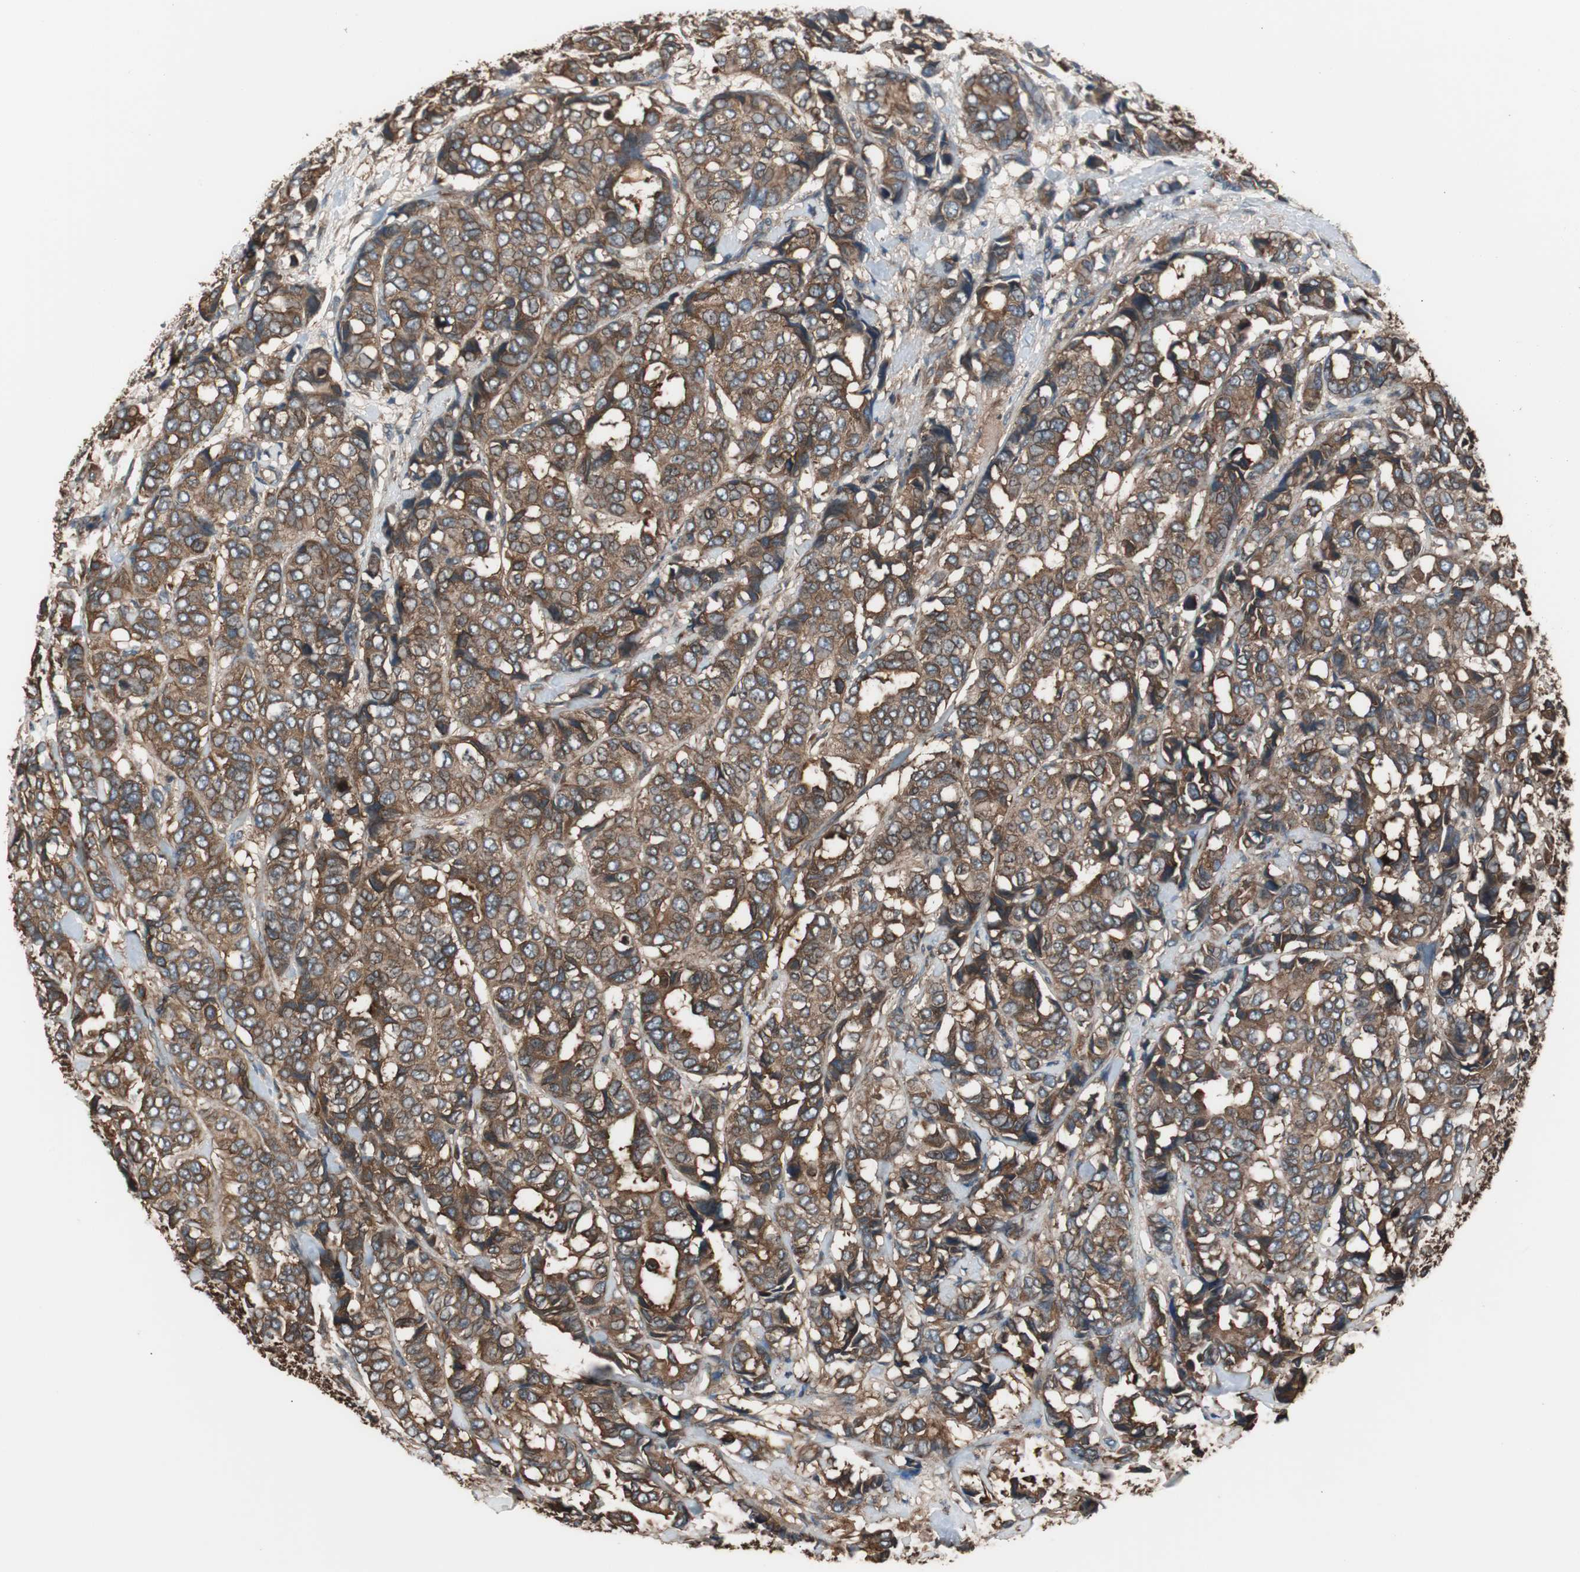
{"staining": {"intensity": "moderate", "quantity": ">75%", "location": "cytoplasmic/membranous"}, "tissue": "breast cancer", "cell_type": "Tumor cells", "image_type": "cancer", "snomed": [{"axis": "morphology", "description": "Duct carcinoma"}, {"axis": "topography", "description": "Breast"}], "caption": "IHC (DAB) staining of human breast cancer (infiltrating ductal carcinoma) exhibits moderate cytoplasmic/membranous protein positivity in approximately >75% of tumor cells.", "gene": "CAPNS1", "patient": {"sex": "female", "age": 87}}